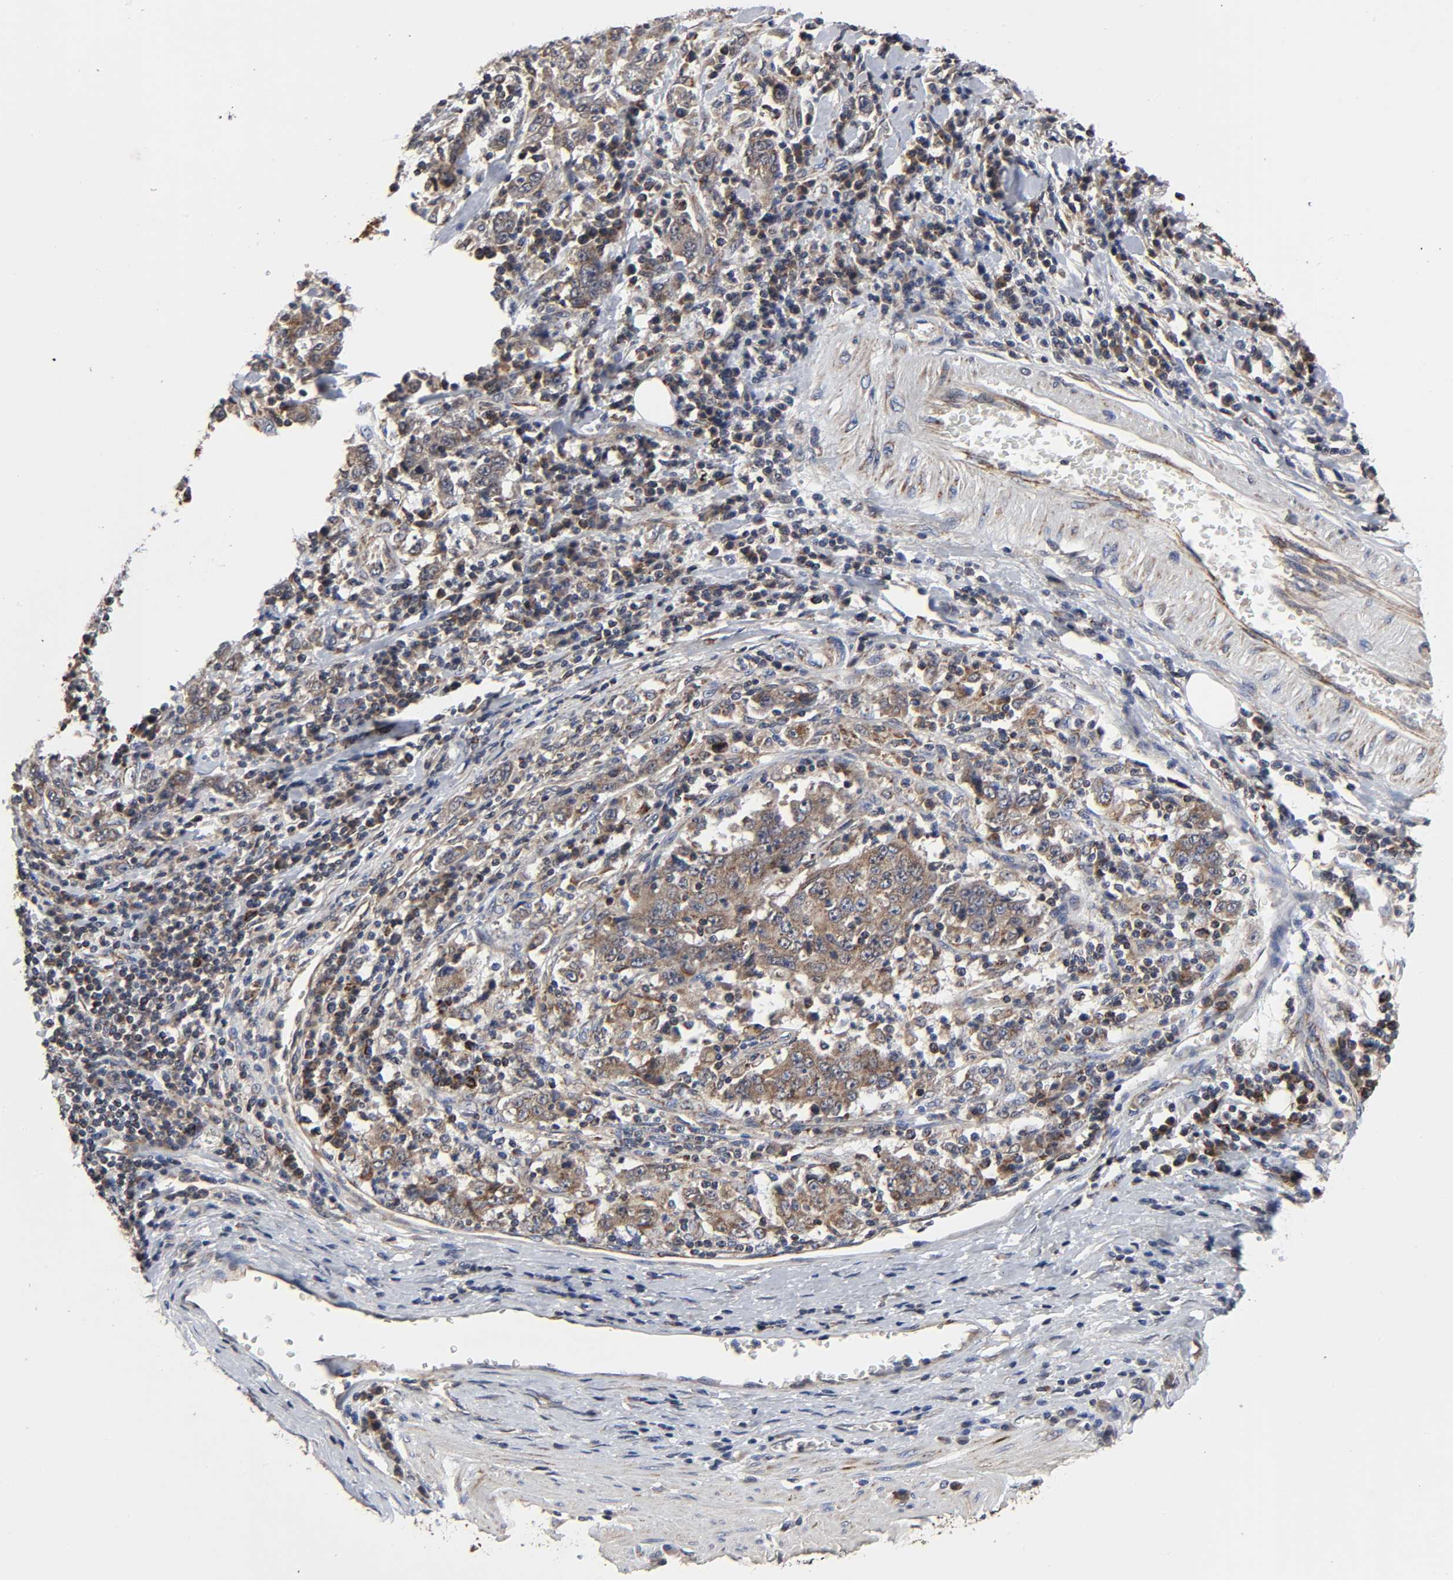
{"staining": {"intensity": "moderate", "quantity": ">75%", "location": "cytoplasmic/membranous"}, "tissue": "stomach cancer", "cell_type": "Tumor cells", "image_type": "cancer", "snomed": [{"axis": "morphology", "description": "Normal tissue, NOS"}, {"axis": "morphology", "description": "Adenocarcinoma, NOS"}, {"axis": "topography", "description": "Stomach, upper"}, {"axis": "topography", "description": "Stomach"}], "caption": "Tumor cells exhibit medium levels of moderate cytoplasmic/membranous expression in approximately >75% of cells in adenocarcinoma (stomach). The staining is performed using DAB brown chromogen to label protein expression. The nuclei are counter-stained blue using hematoxylin.", "gene": "COX6B1", "patient": {"sex": "male", "age": 59}}